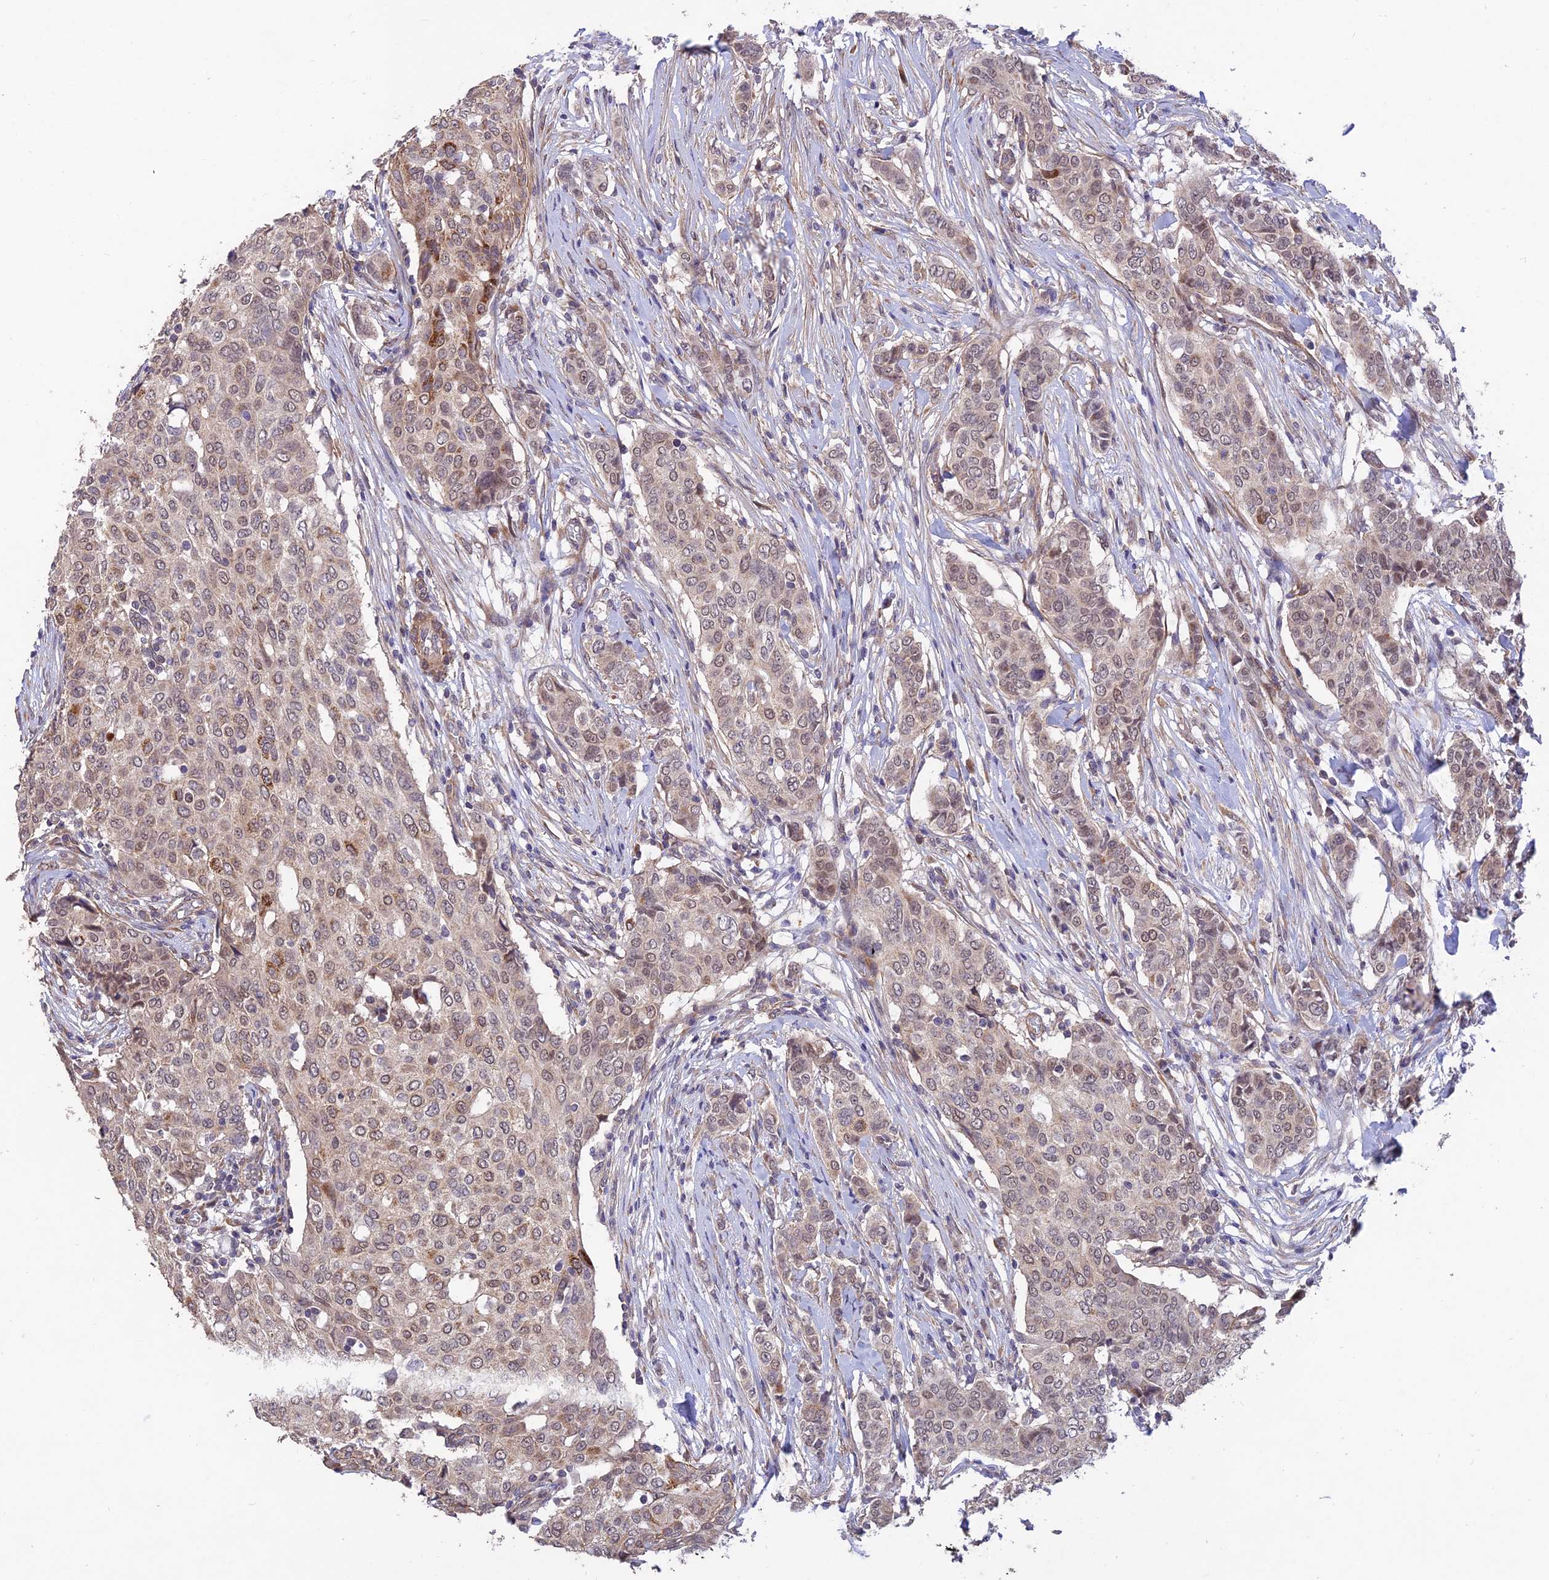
{"staining": {"intensity": "strong", "quantity": "<25%", "location": "cytoplasmic/membranous"}, "tissue": "breast cancer", "cell_type": "Tumor cells", "image_type": "cancer", "snomed": [{"axis": "morphology", "description": "Lobular carcinoma"}, {"axis": "topography", "description": "Breast"}], "caption": "Human breast lobular carcinoma stained with a protein marker displays strong staining in tumor cells.", "gene": "PAGR1", "patient": {"sex": "female", "age": 51}}